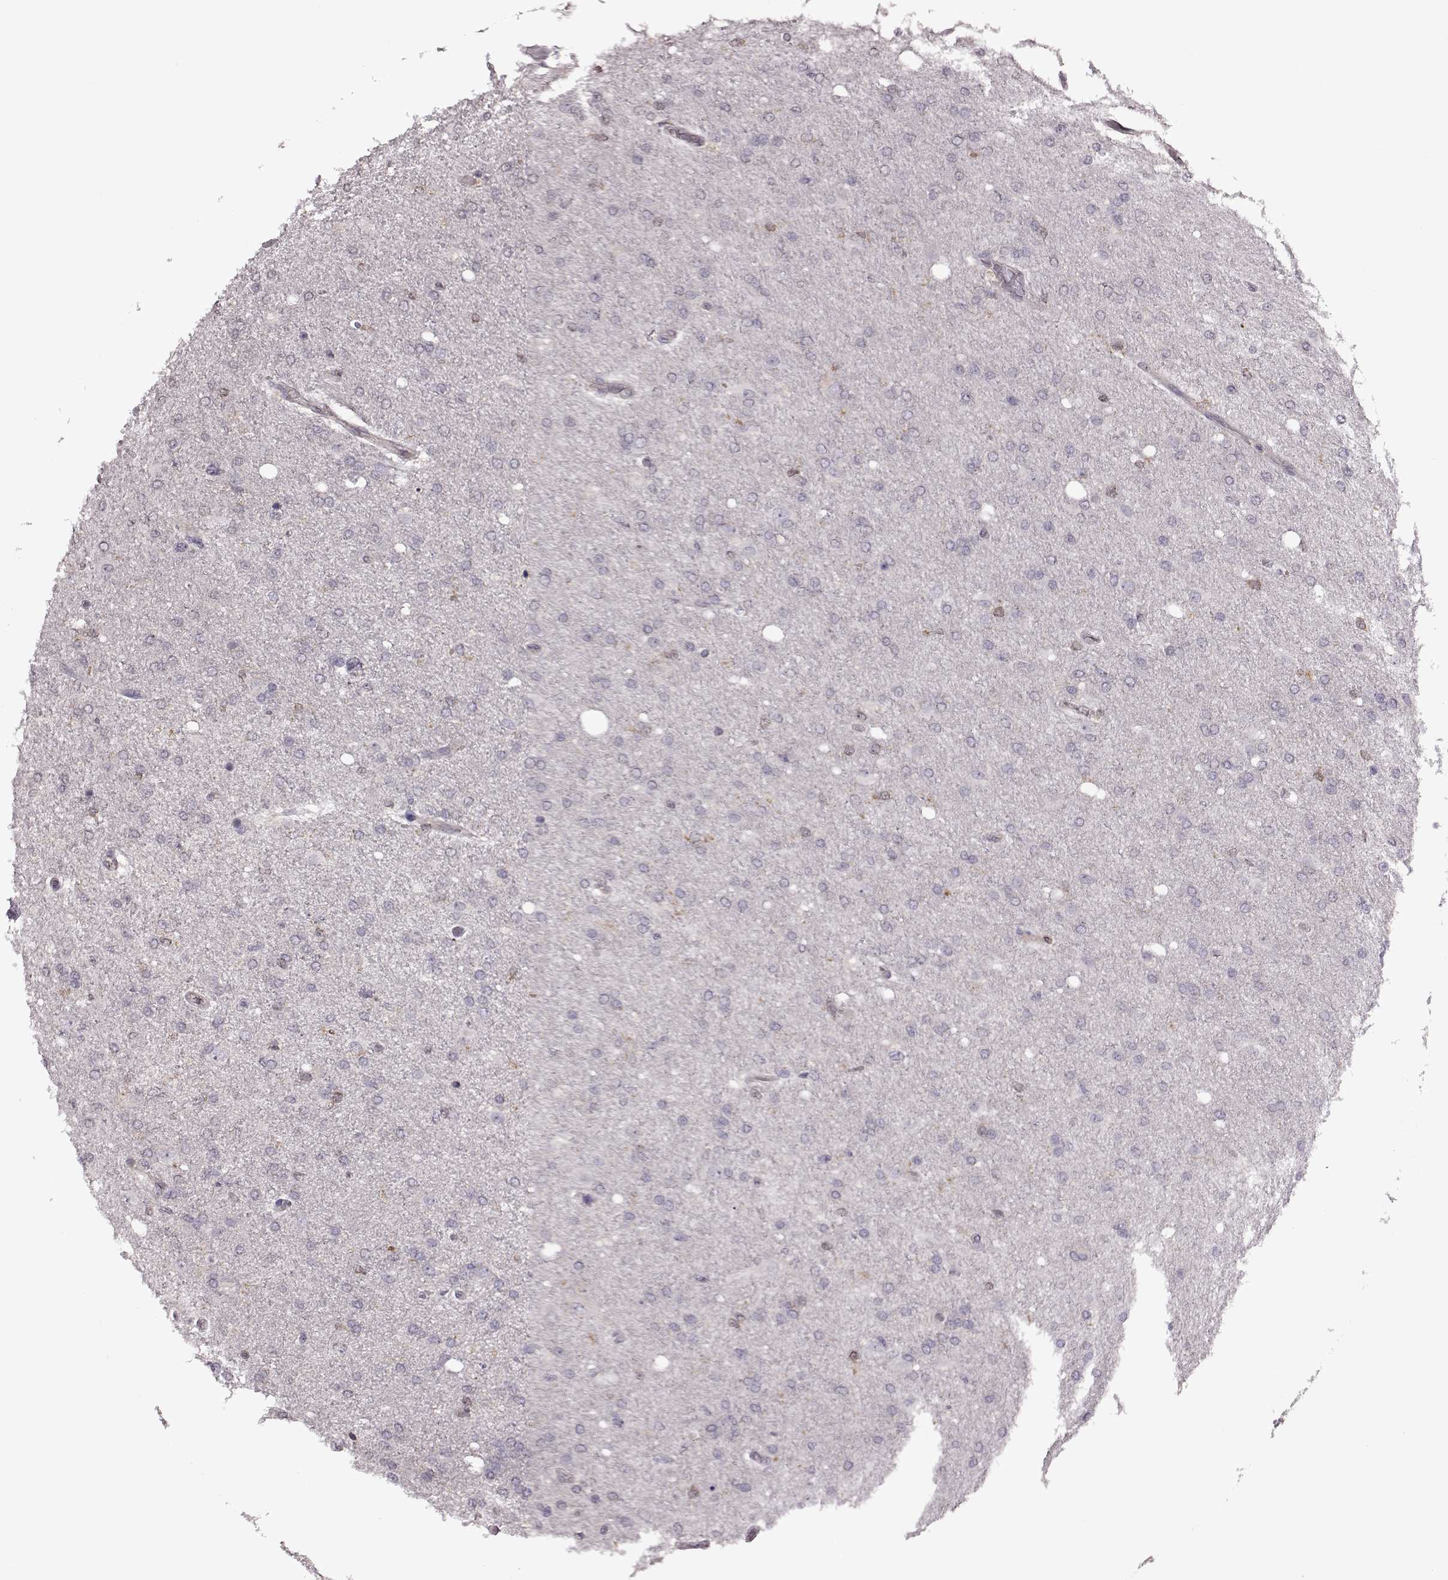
{"staining": {"intensity": "negative", "quantity": "none", "location": "none"}, "tissue": "glioma", "cell_type": "Tumor cells", "image_type": "cancer", "snomed": [{"axis": "morphology", "description": "Glioma, malignant, High grade"}, {"axis": "topography", "description": "Cerebral cortex"}], "caption": "A high-resolution photomicrograph shows IHC staining of glioma, which exhibits no significant positivity in tumor cells.", "gene": "CDC42SE1", "patient": {"sex": "male", "age": 70}}